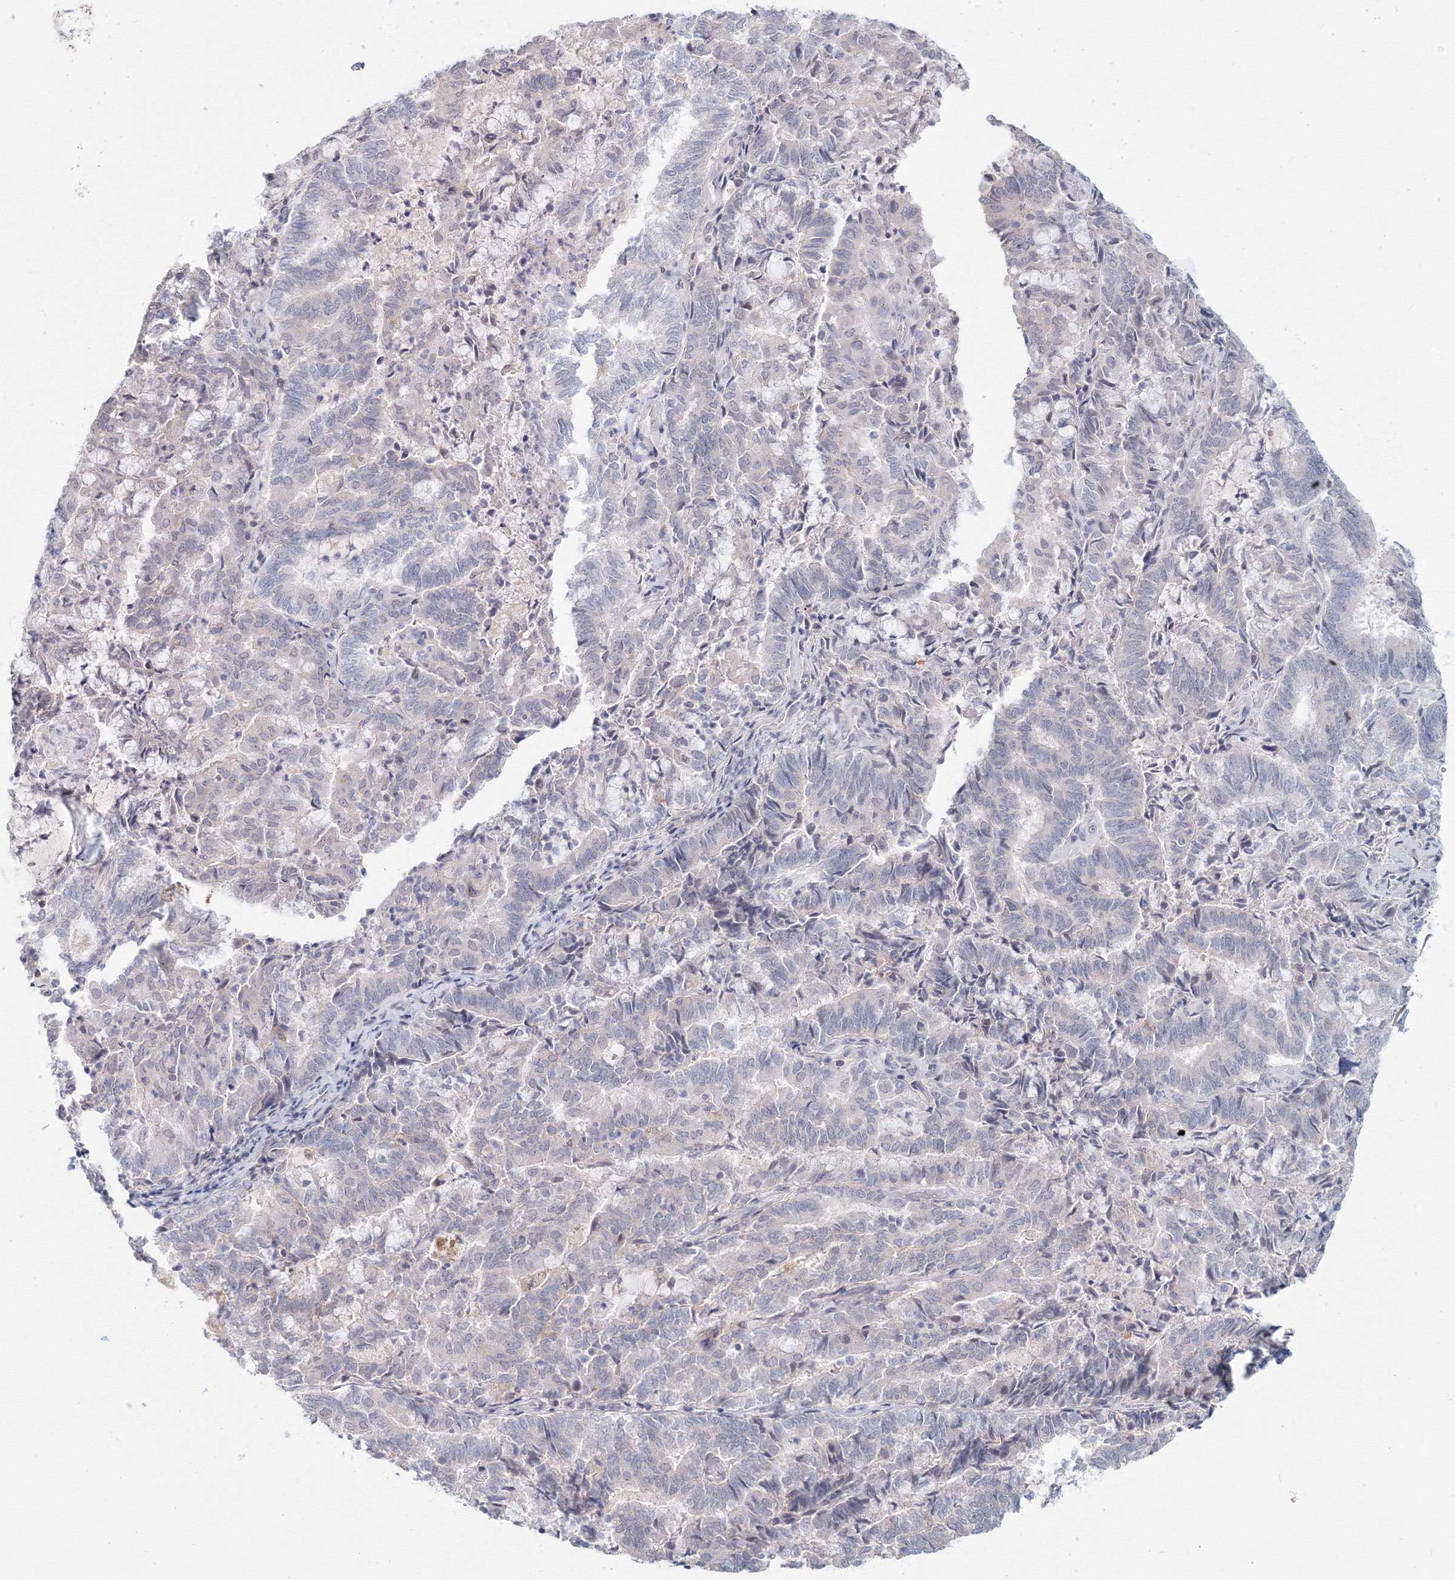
{"staining": {"intensity": "negative", "quantity": "none", "location": "none"}, "tissue": "endometrial cancer", "cell_type": "Tumor cells", "image_type": "cancer", "snomed": [{"axis": "morphology", "description": "Adenocarcinoma, NOS"}, {"axis": "topography", "description": "Endometrium"}], "caption": "Immunohistochemistry (IHC) micrograph of endometrial cancer (adenocarcinoma) stained for a protein (brown), which exhibits no positivity in tumor cells.", "gene": "SLC7A7", "patient": {"sex": "female", "age": 80}}